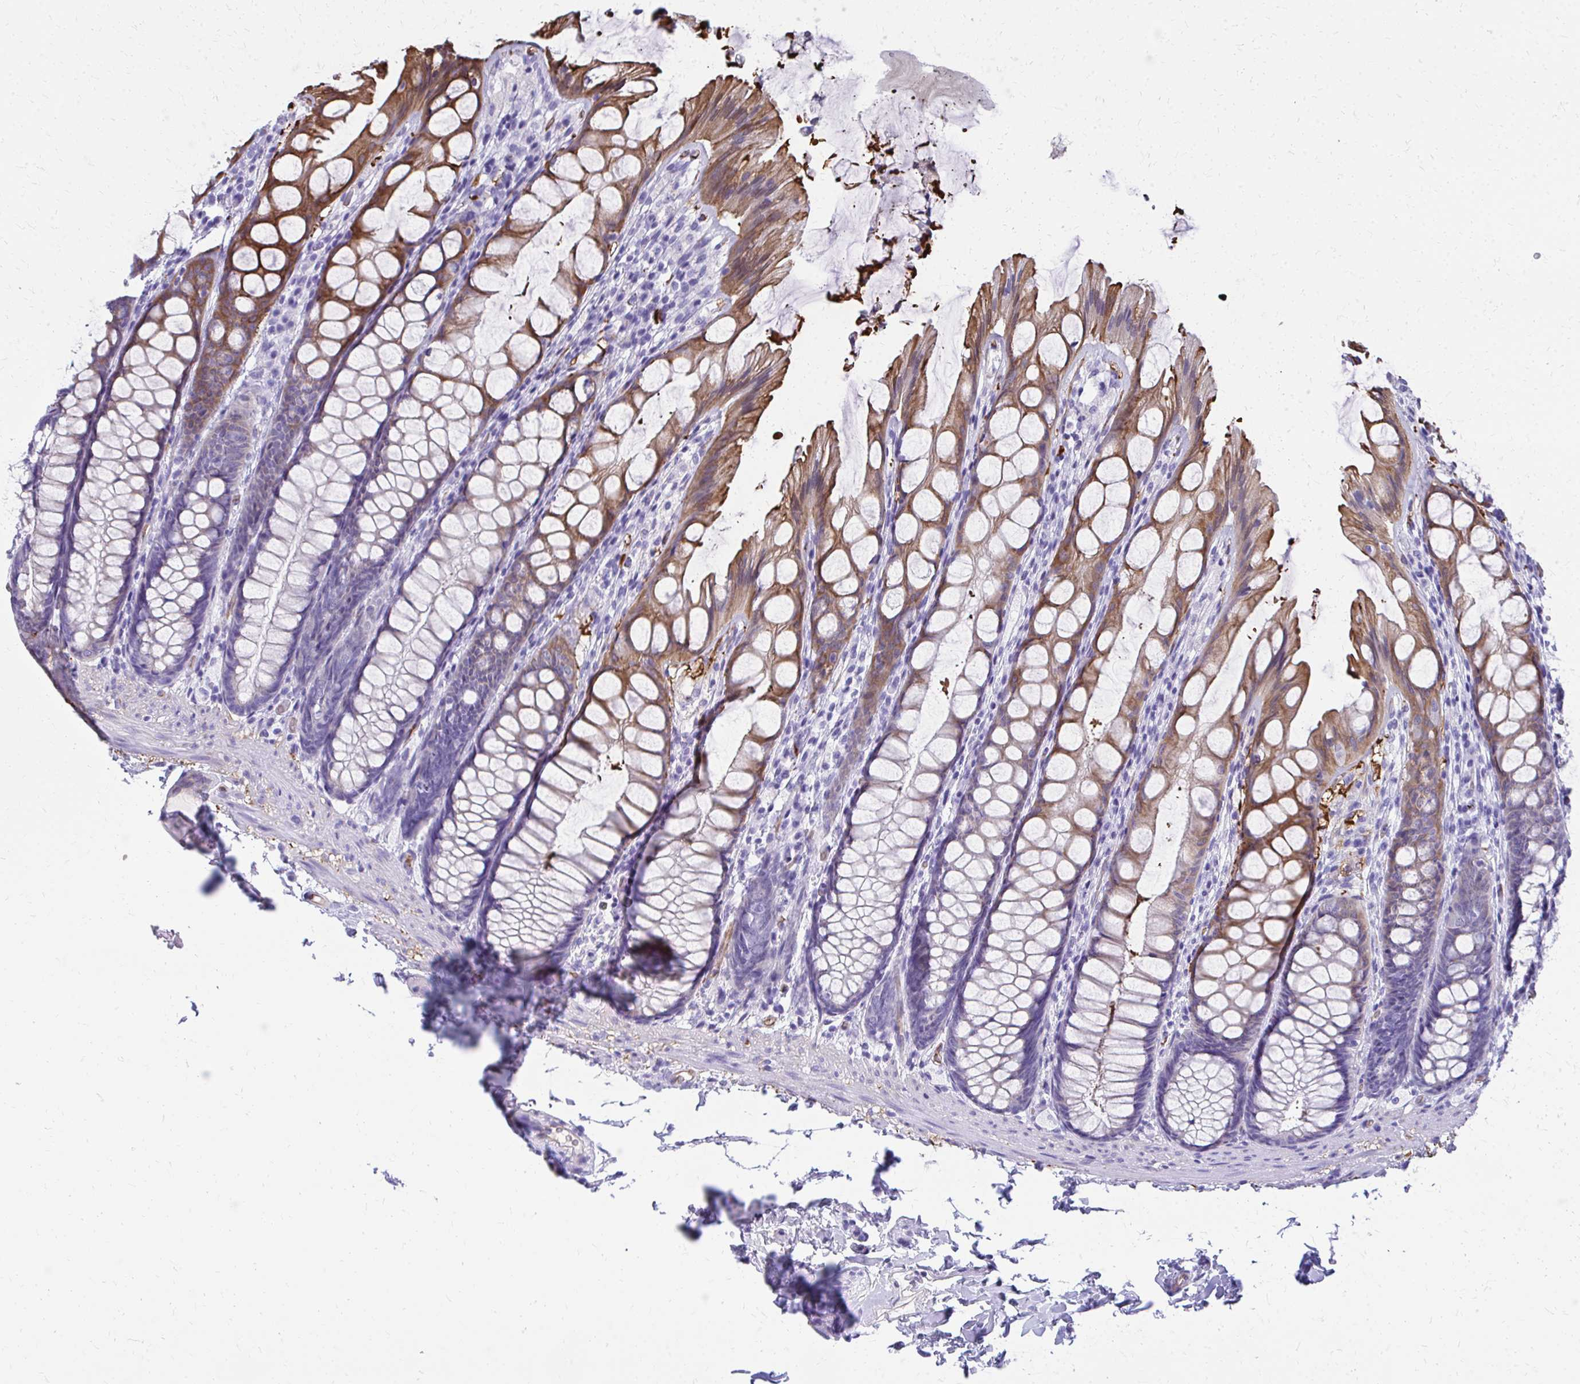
{"staining": {"intensity": "moderate", "quantity": ">75%", "location": "cytoplasmic/membranous"}, "tissue": "colon", "cell_type": "Endothelial cells", "image_type": "normal", "snomed": [{"axis": "morphology", "description": "Normal tissue, NOS"}, {"axis": "topography", "description": "Colon"}], "caption": "Colon stained with a brown dye displays moderate cytoplasmic/membranous positive staining in about >75% of endothelial cells.", "gene": "TPSG1", "patient": {"sex": "male", "age": 47}}